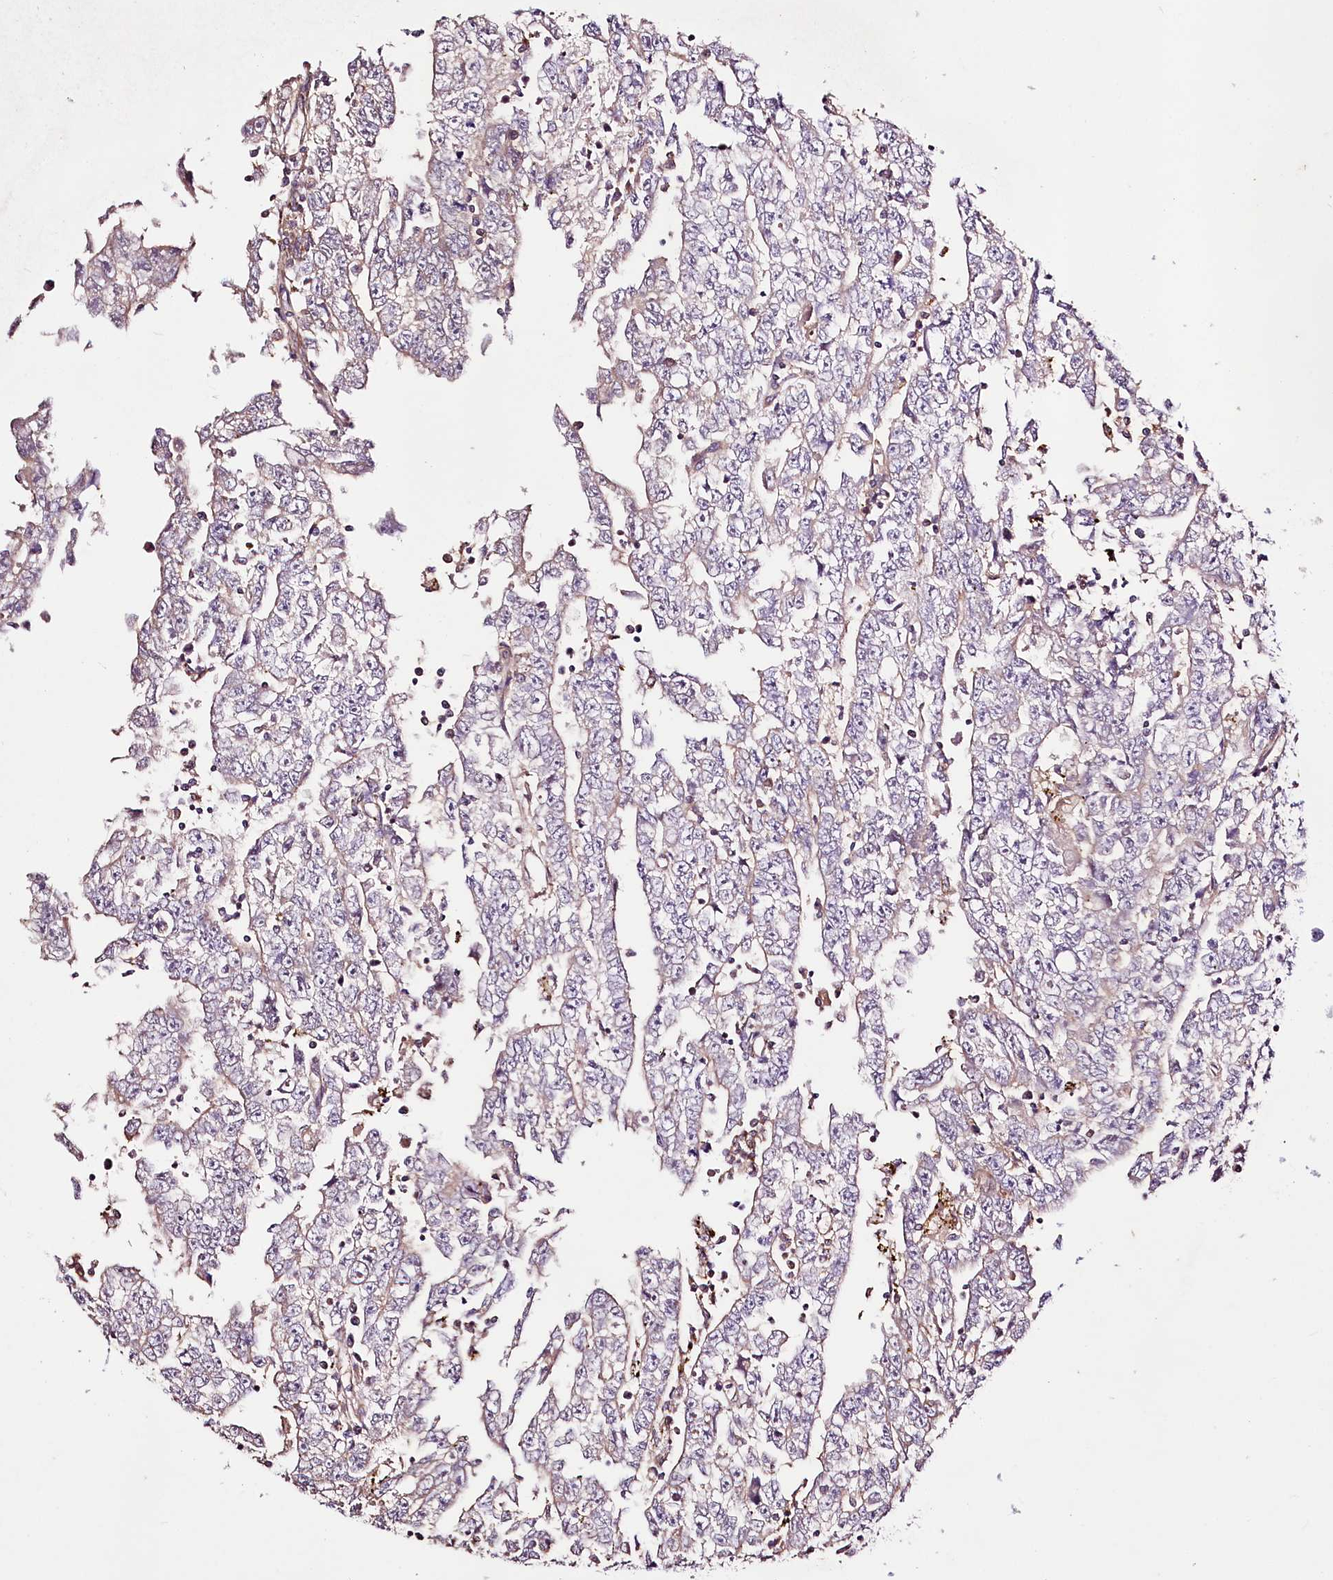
{"staining": {"intensity": "moderate", "quantity": "<25%", "location": "cytoplasmic/membranous"}, "tissue": "testis cancer", "cell_type": "Tumor cells", "image_type": "cancer", "snomed": [{"axis": "morphology", "description": "Carcinoma, Embryonal, NOS"}, {"axis": "topography", "description": "Testis"}], "caption": "Protein expression analysis of testis cancer (embryonal carcinoma) exhibits moderate cytoplasmic/membranous staining in about <25% of tumor cells.", "gene": "WWC1", "patient": {"sex": "male", "age": 25}}